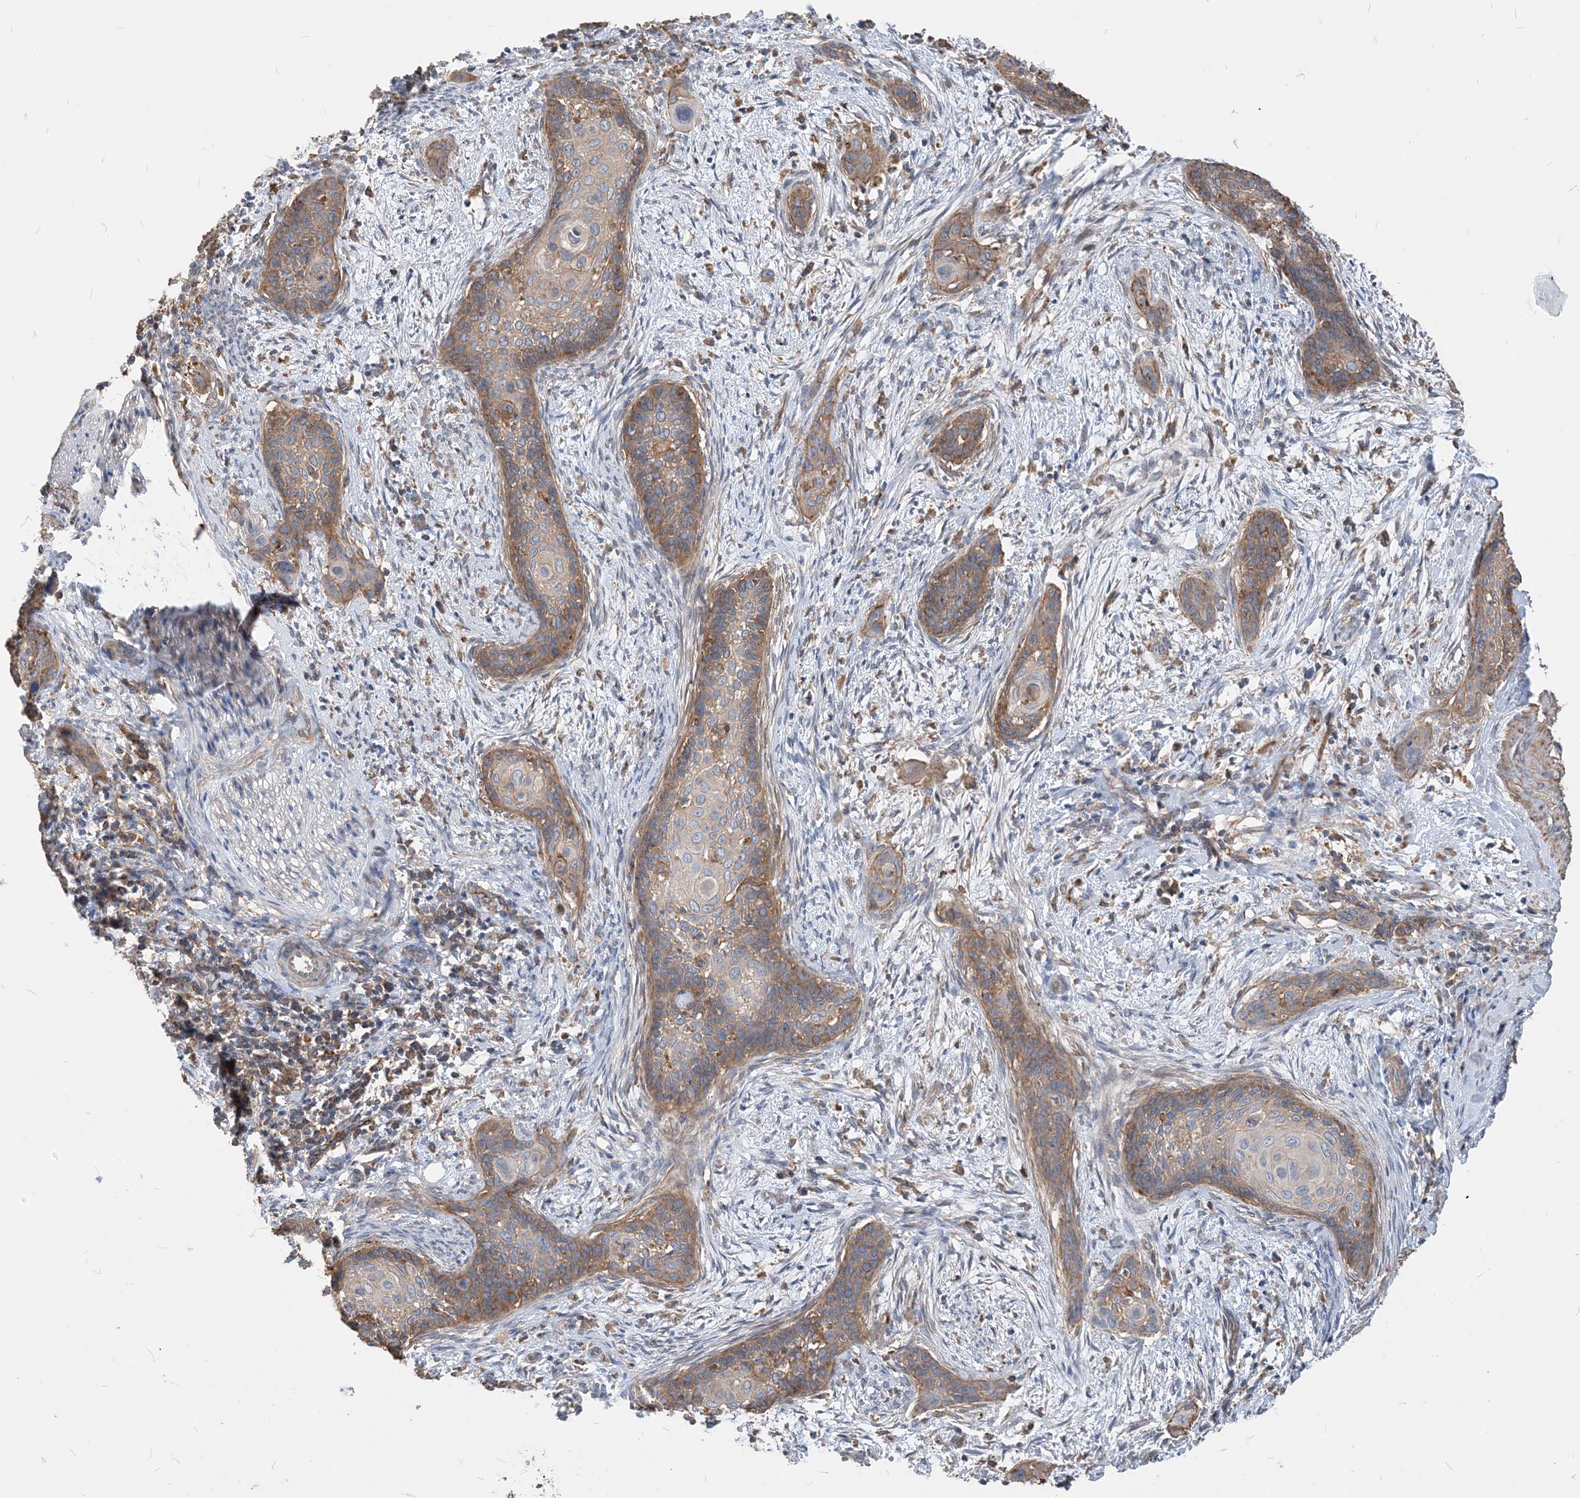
{"staining": {"intensity": "moderate", "quantity": "25%-75%", "location": "cytoplasmic/membranous"}, "tissue": "cervical cancer", "cell_type": "Tumor cells", "image_type": "cancer", "snomed": [{"axis": "morphology", "description": "Squamous cell carcinoma, NOS"}, {"axis": "topography", "description": "Cervix"}], "caption": "The immunohistochemical stain highlights moderate cytoplasmic/membranous positivity in tumor cells of squamous cell carcinoma (cervical) tissue.", "gene": "PARVG", "patient": {"sex": "female", "age": 33}}